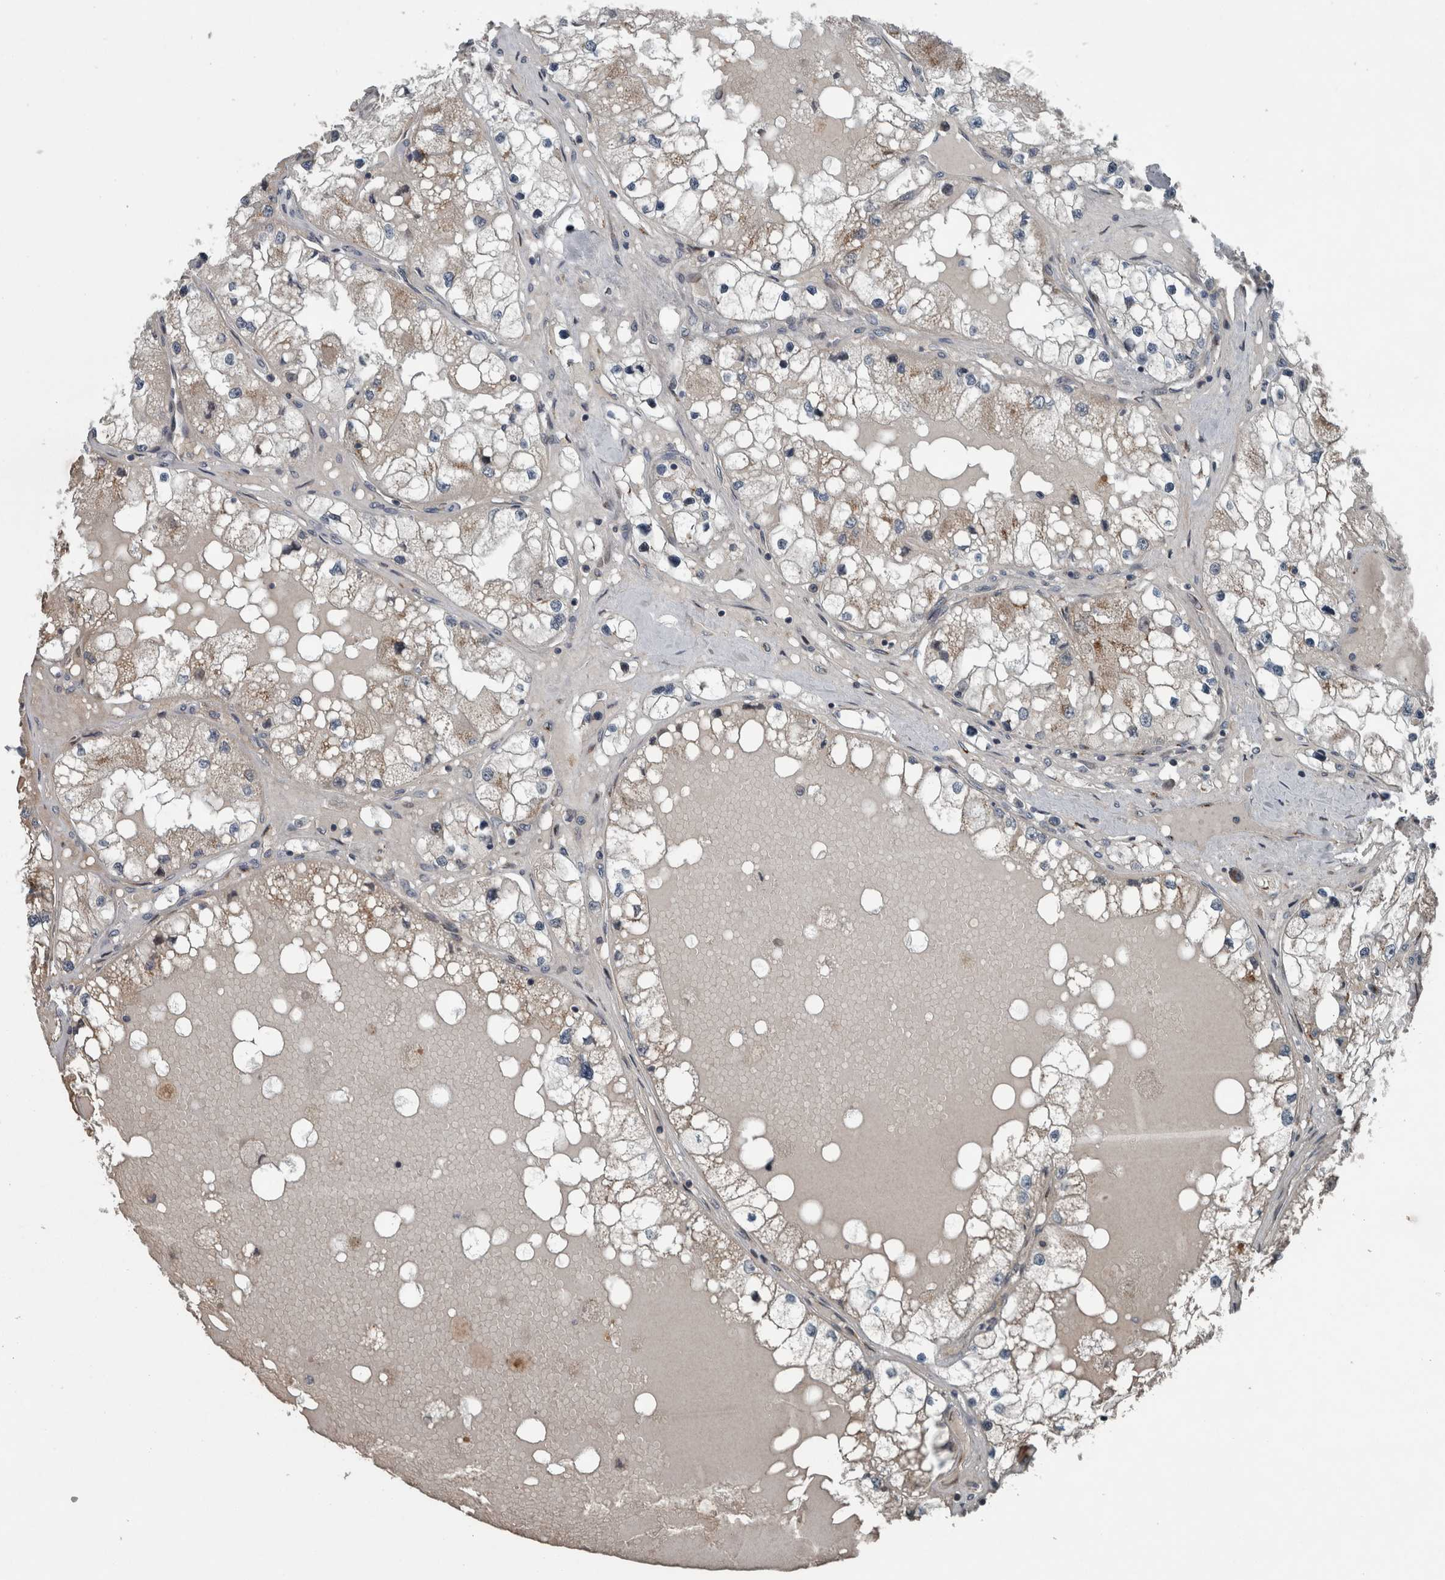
{"staining": {"intensity": "weak", "quantity": "25%-75%", "location": "cytoplasmic/membranous"}, "tissue": "renal cancer", "cell_type": "Tumor cells", "image_type": "cancer", "snomed": [{"axis": "morphology", "description": "Adenocarcinoma, NOS"}, {"axis": "topography", "description": "Kidney"}], "caption": "Protein expression analysis of human renal cancer (adenocarcinoma) reveals weak cytoplasmic/membranous expression in about 25%-75% of tumor cells.", "gene": "ZNF345", "patient": {"sex": "male", "age": 68}}